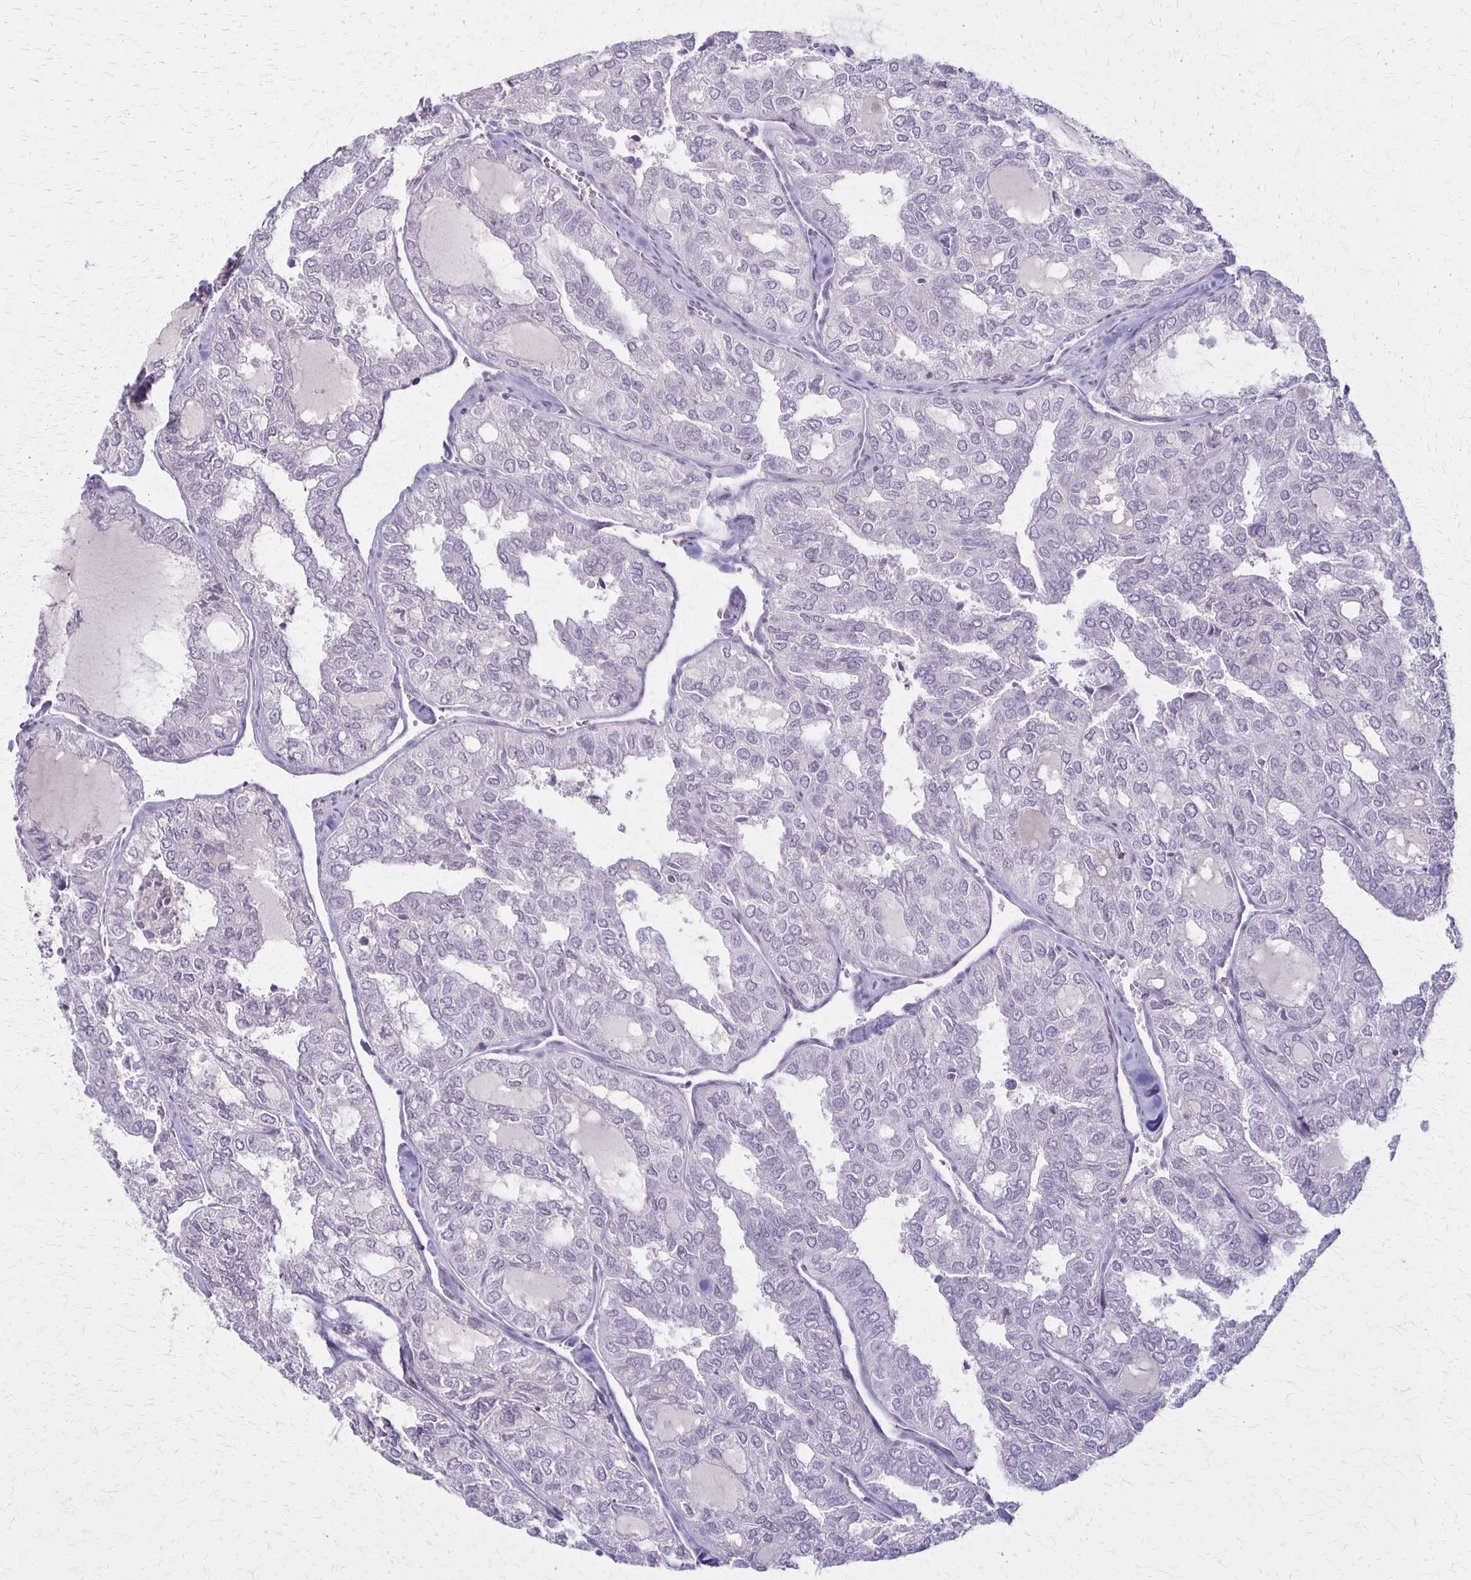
{"staining": {"intensity": "negative", "quantity": "none", "location": "none"}, "tissue": "thyroid cancer", "cell_type": "Tumor cells", "image_type": "cancer", "snomed": [{"axis": "morphology", "description": "Follicular adenoma carcinoma, NOS"}, {"axis": "topography", "description": "Thyroid gland"}], "caption": "An IHC histopathology image of thyroid follicular adenoma carcinoma is shown. There is no staining in tumor cells of thyroid follicular adenoma carcinoma.", "gene": "SLC35E2B", "patient": {"sex": "male", "age": 75}}